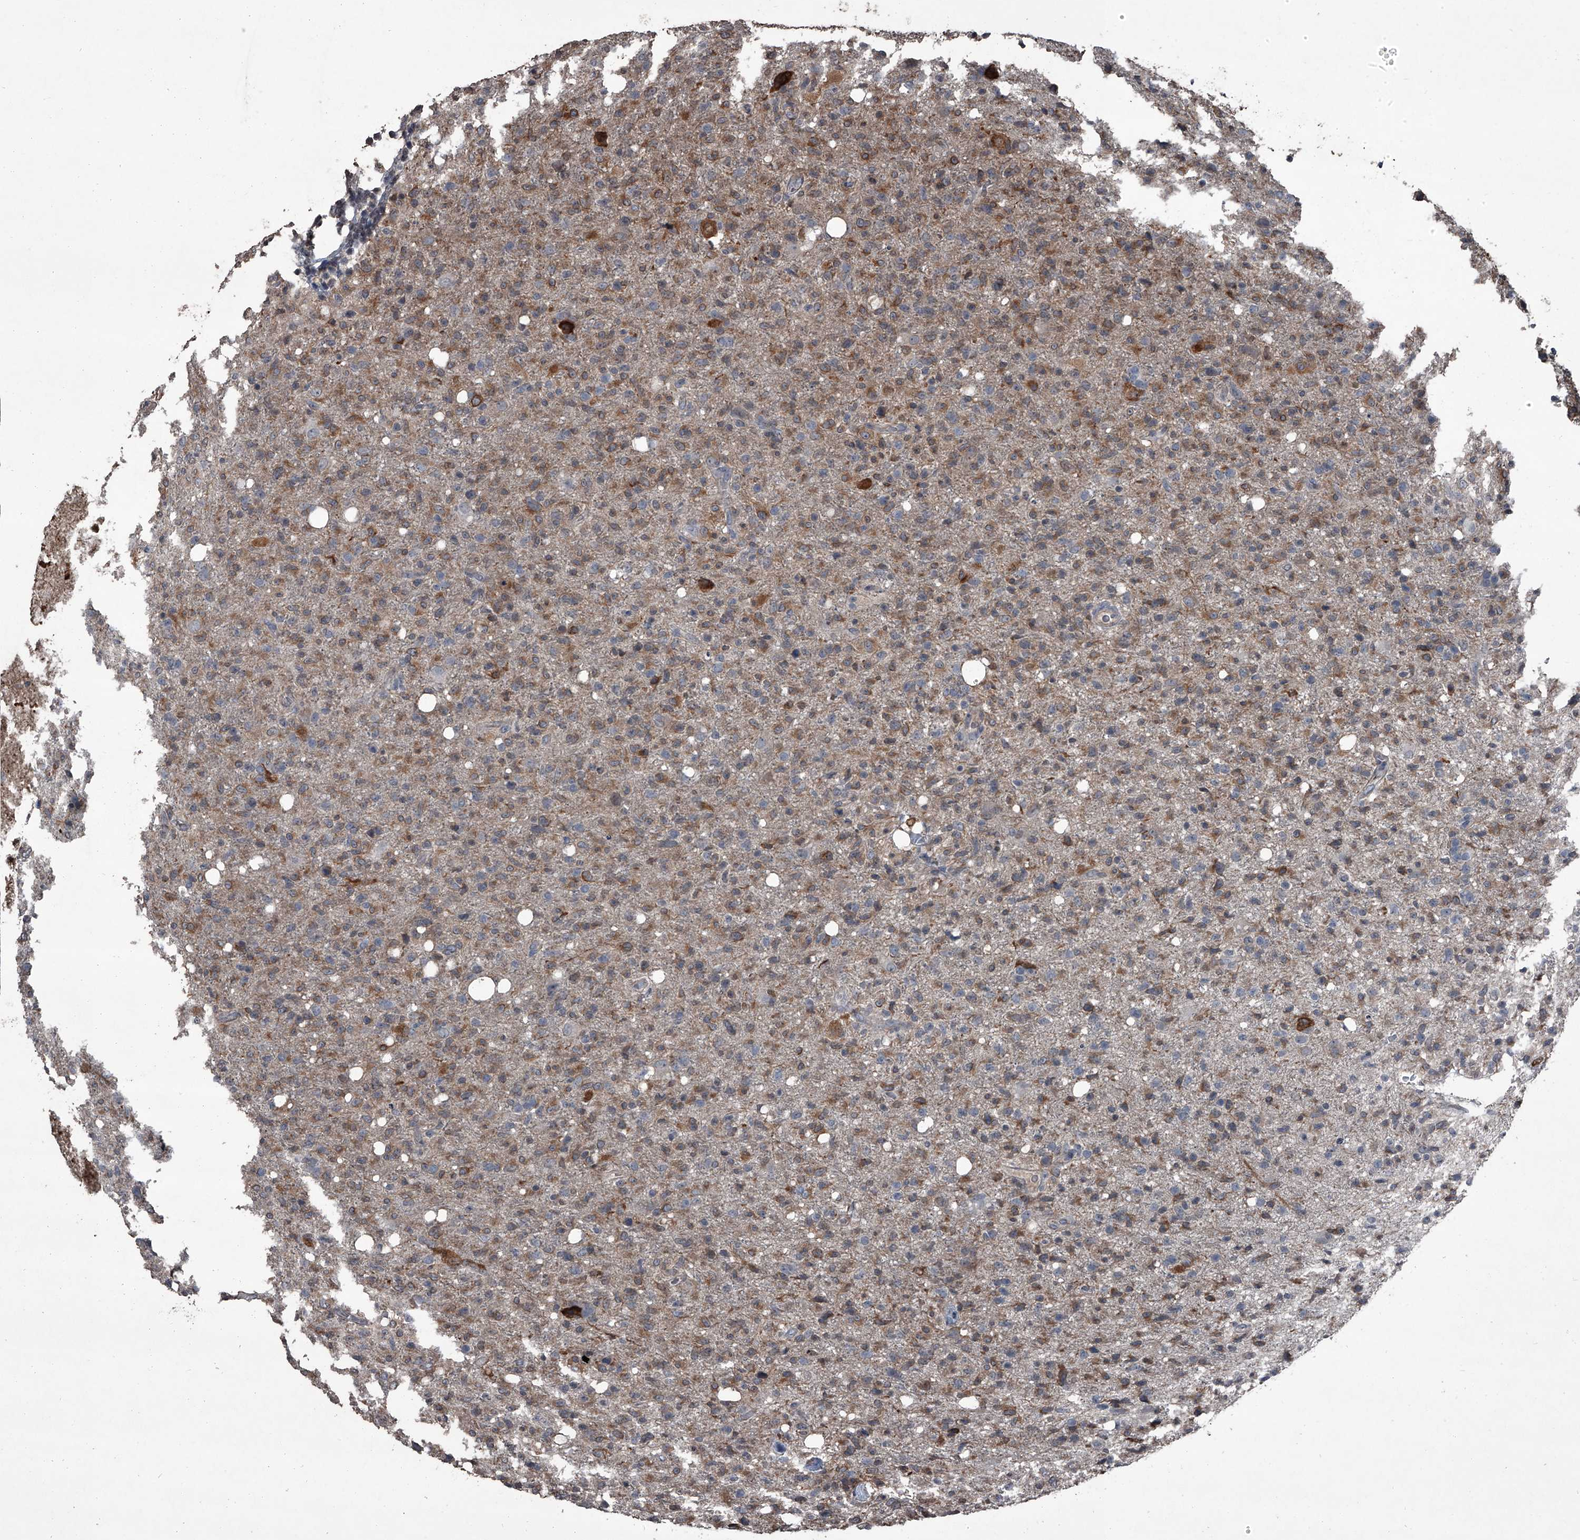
{"staining": {"intensity": "moderate", "quantity": "25%-75%", "location": "cytoplasmic/membranous"}, "tissue": "glioma", "cell_type": "Tumor cells", "image_type": "cancer", "snomed": [{"axis": "morphology", "description": "Glioma, malignant, High grade"}, {"axis": "topography", "description": "Brain"}], "caption": "Moderate cytoplasmic/membranous protein staining is identified in approximately 25%-75% of tumor cells in glioma.", "gene": "OARD1", "patient": {"sex": "female", "age": 57}}